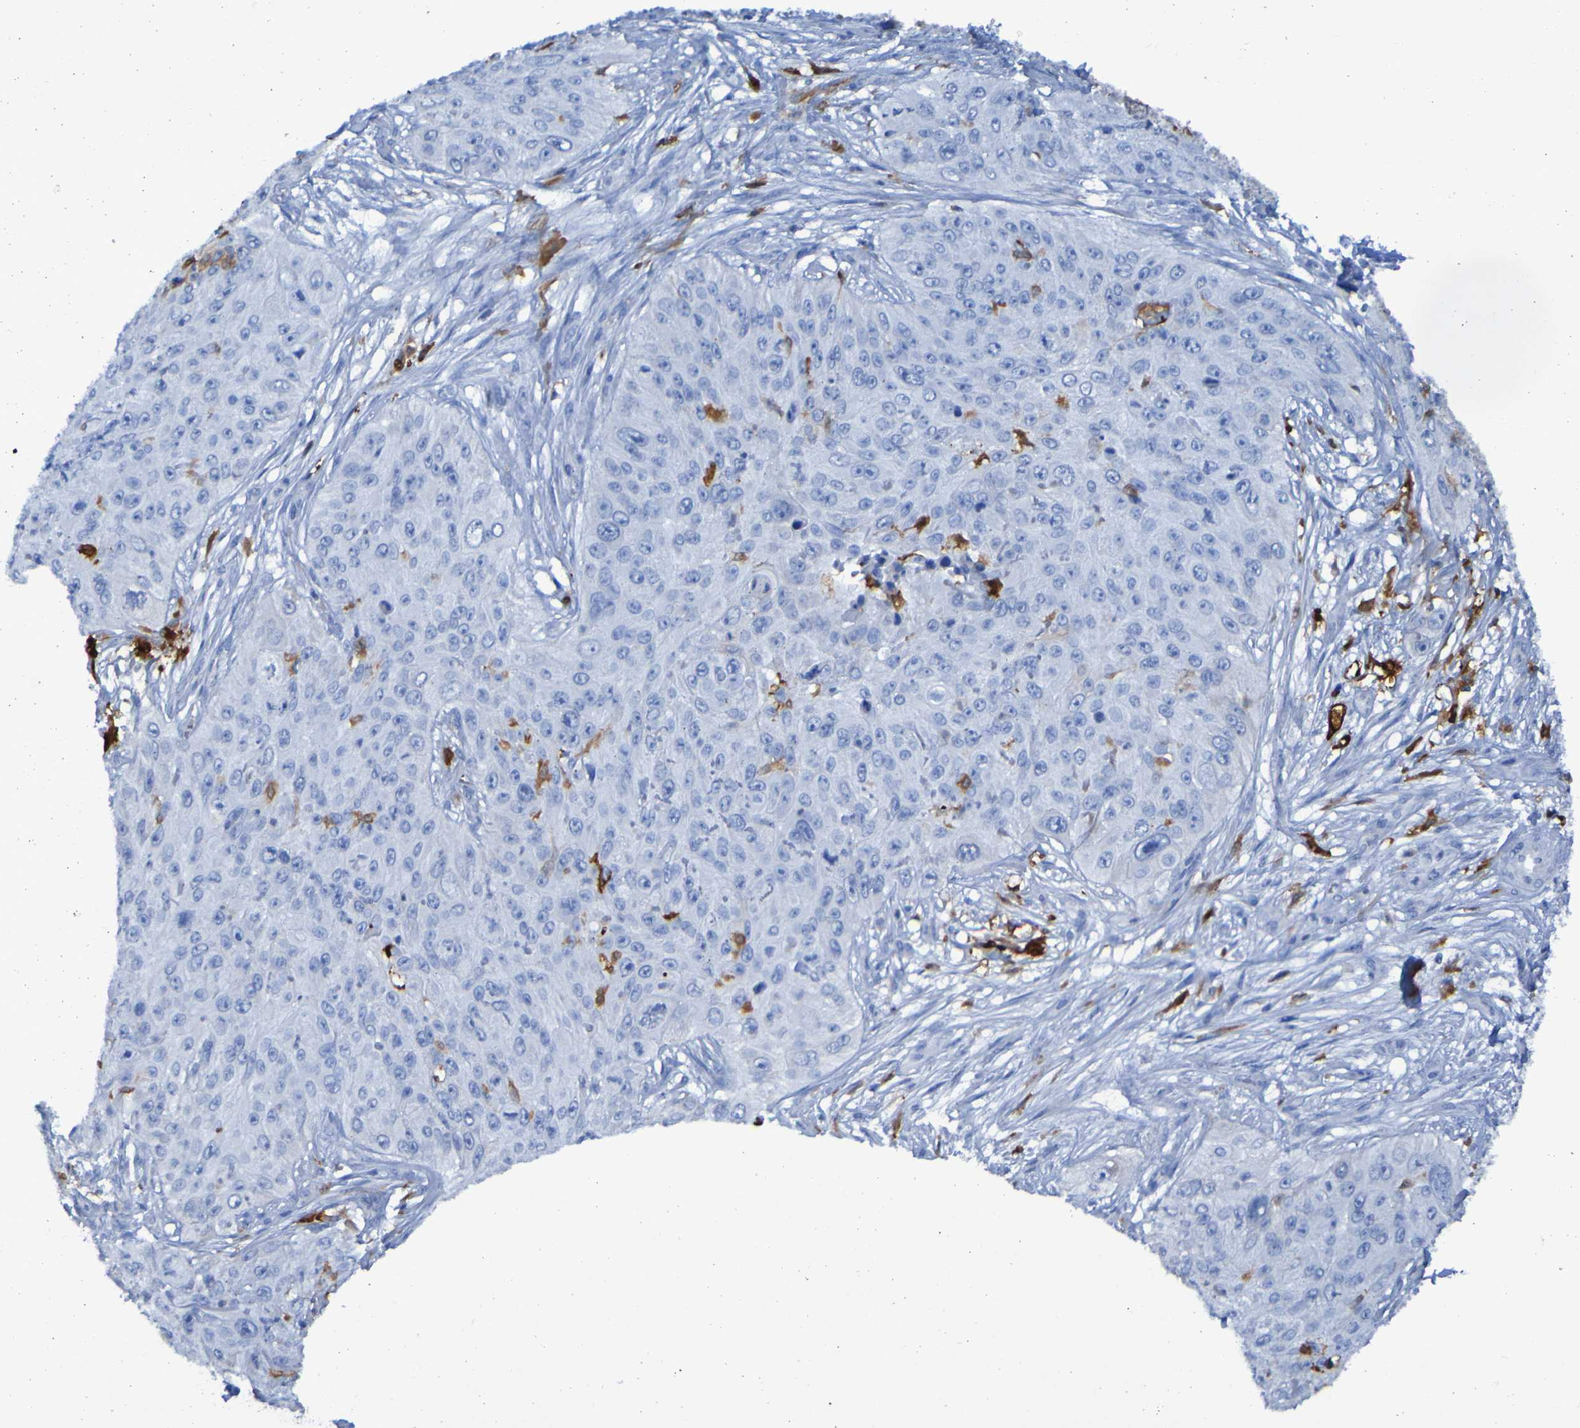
{"staining": {"intensity": "moderate", "quantity": "<25%", "location": "cytoplasmic/membranous"}, "tissue": "skin cancer", "cell_type": "Tumor cells", "image_type": "cancer", "snomed": [{"axis": "morphology", "description": "Squamous cell carcinoma, NOS"}, {"axis": "topography", "description": "Skin"}], "caption": "A high-resolution photomicrograph shows IHC staining of skin cancer (squamous cell carcinoma), which demonstrates moderate cytoplasmic/membranous positivity in approximately <25% of tumor cells. Nuclei are stained in blue.", "gene": "MPPE1", "patient": {"sex": "female", "age": 80}}